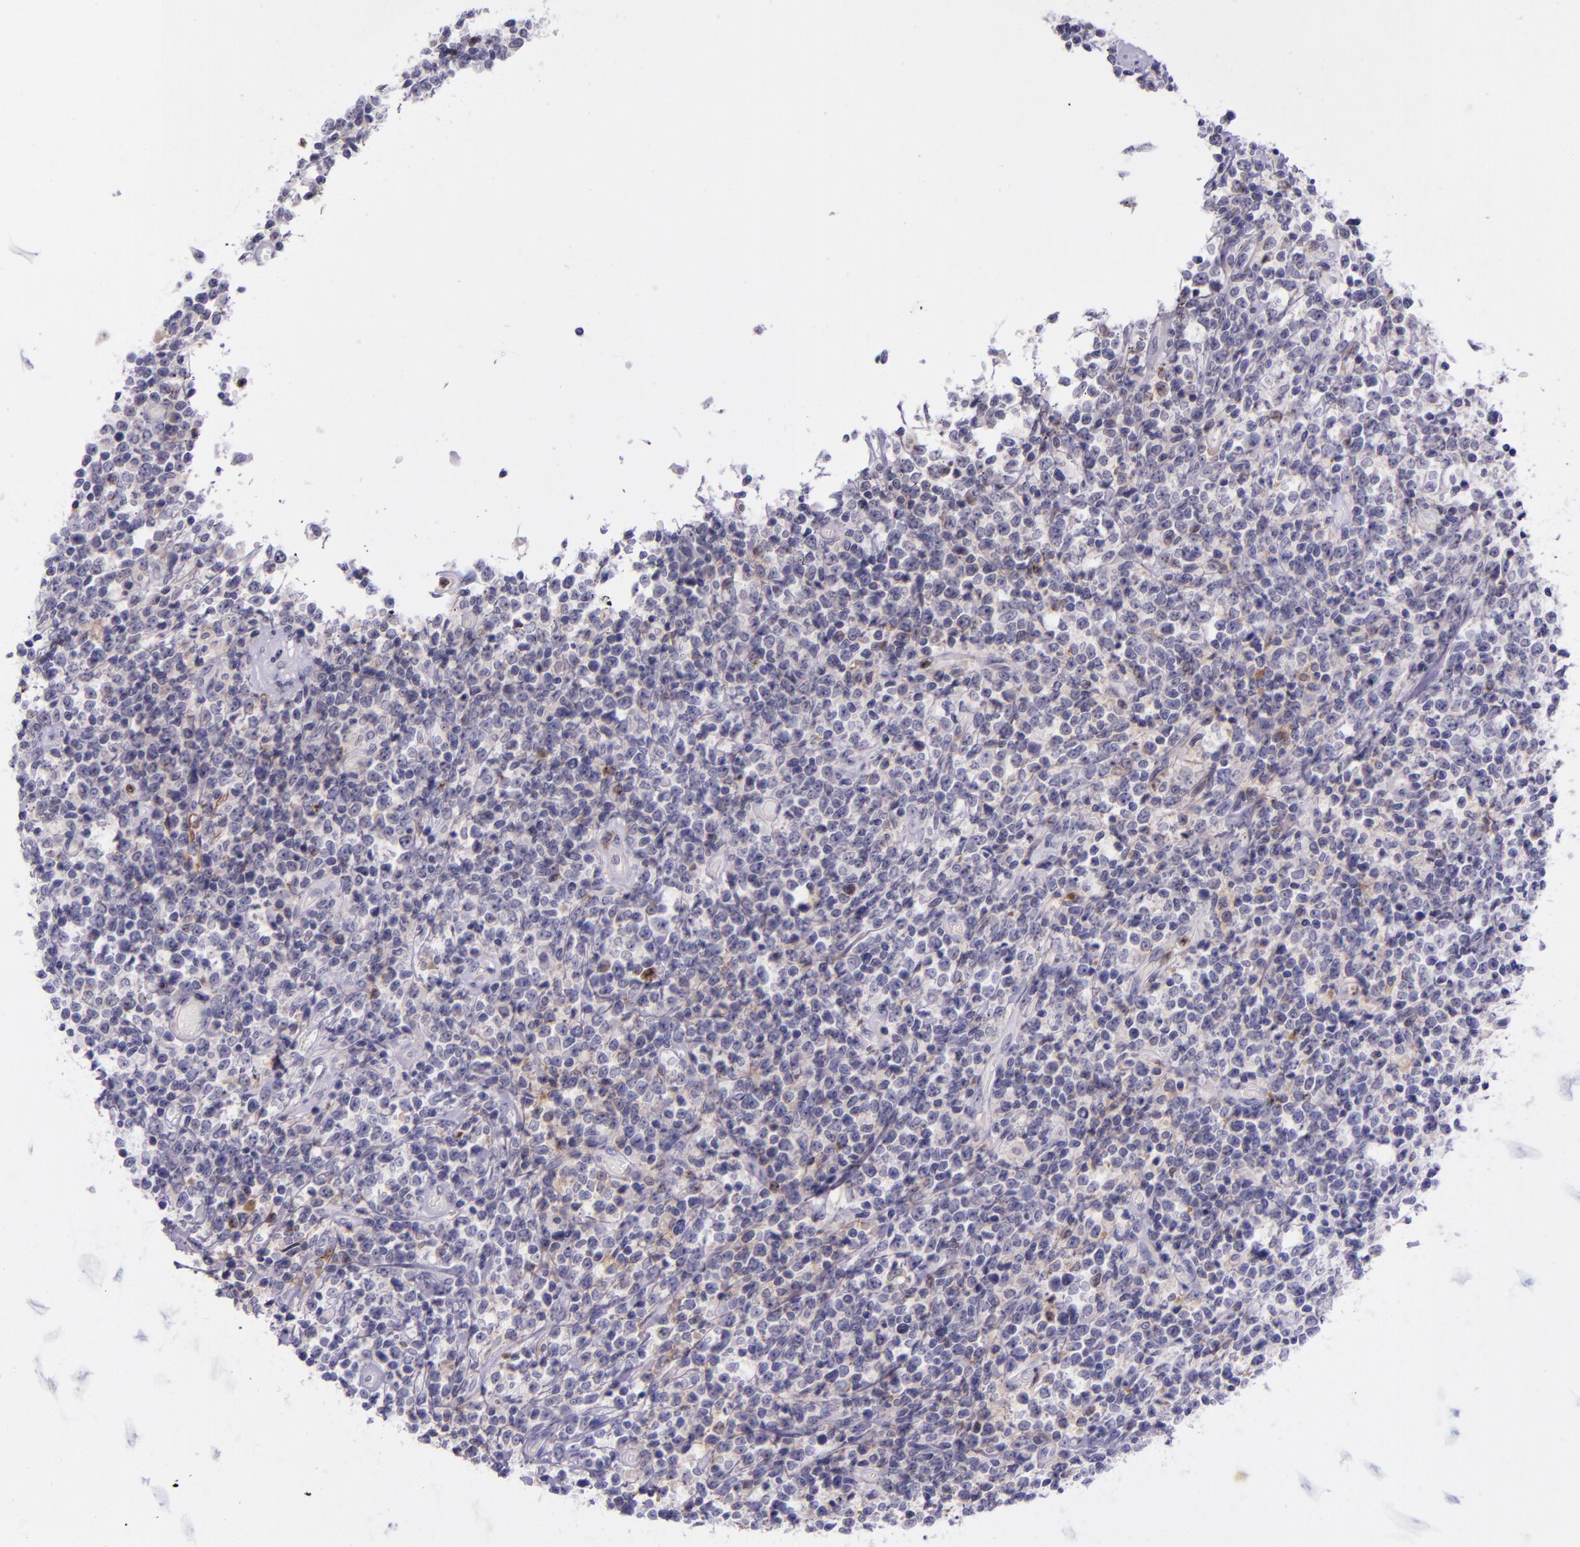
{"staining": {"intensity": "negative", "quantity": "none", "location": "none"}, "tissue": "lymphoma", "cell_type": "Tumor cells", "image_type": "cancer", "snomed": [{"axis": "morphology", "description": "Malignant lymphoma, non-Hodgkin's type, High grade"}, {"axis": "topography", "description": "Colon"}], "caption": "The IHC photomicrograph has no significant positivity in tumor cells of high-grade malignant lymphoma, non-Hodgkin's type tissue. Nuclei are stained in blue.", "gene": "SELL", "patient": {"sex": "male", "age": 82}}